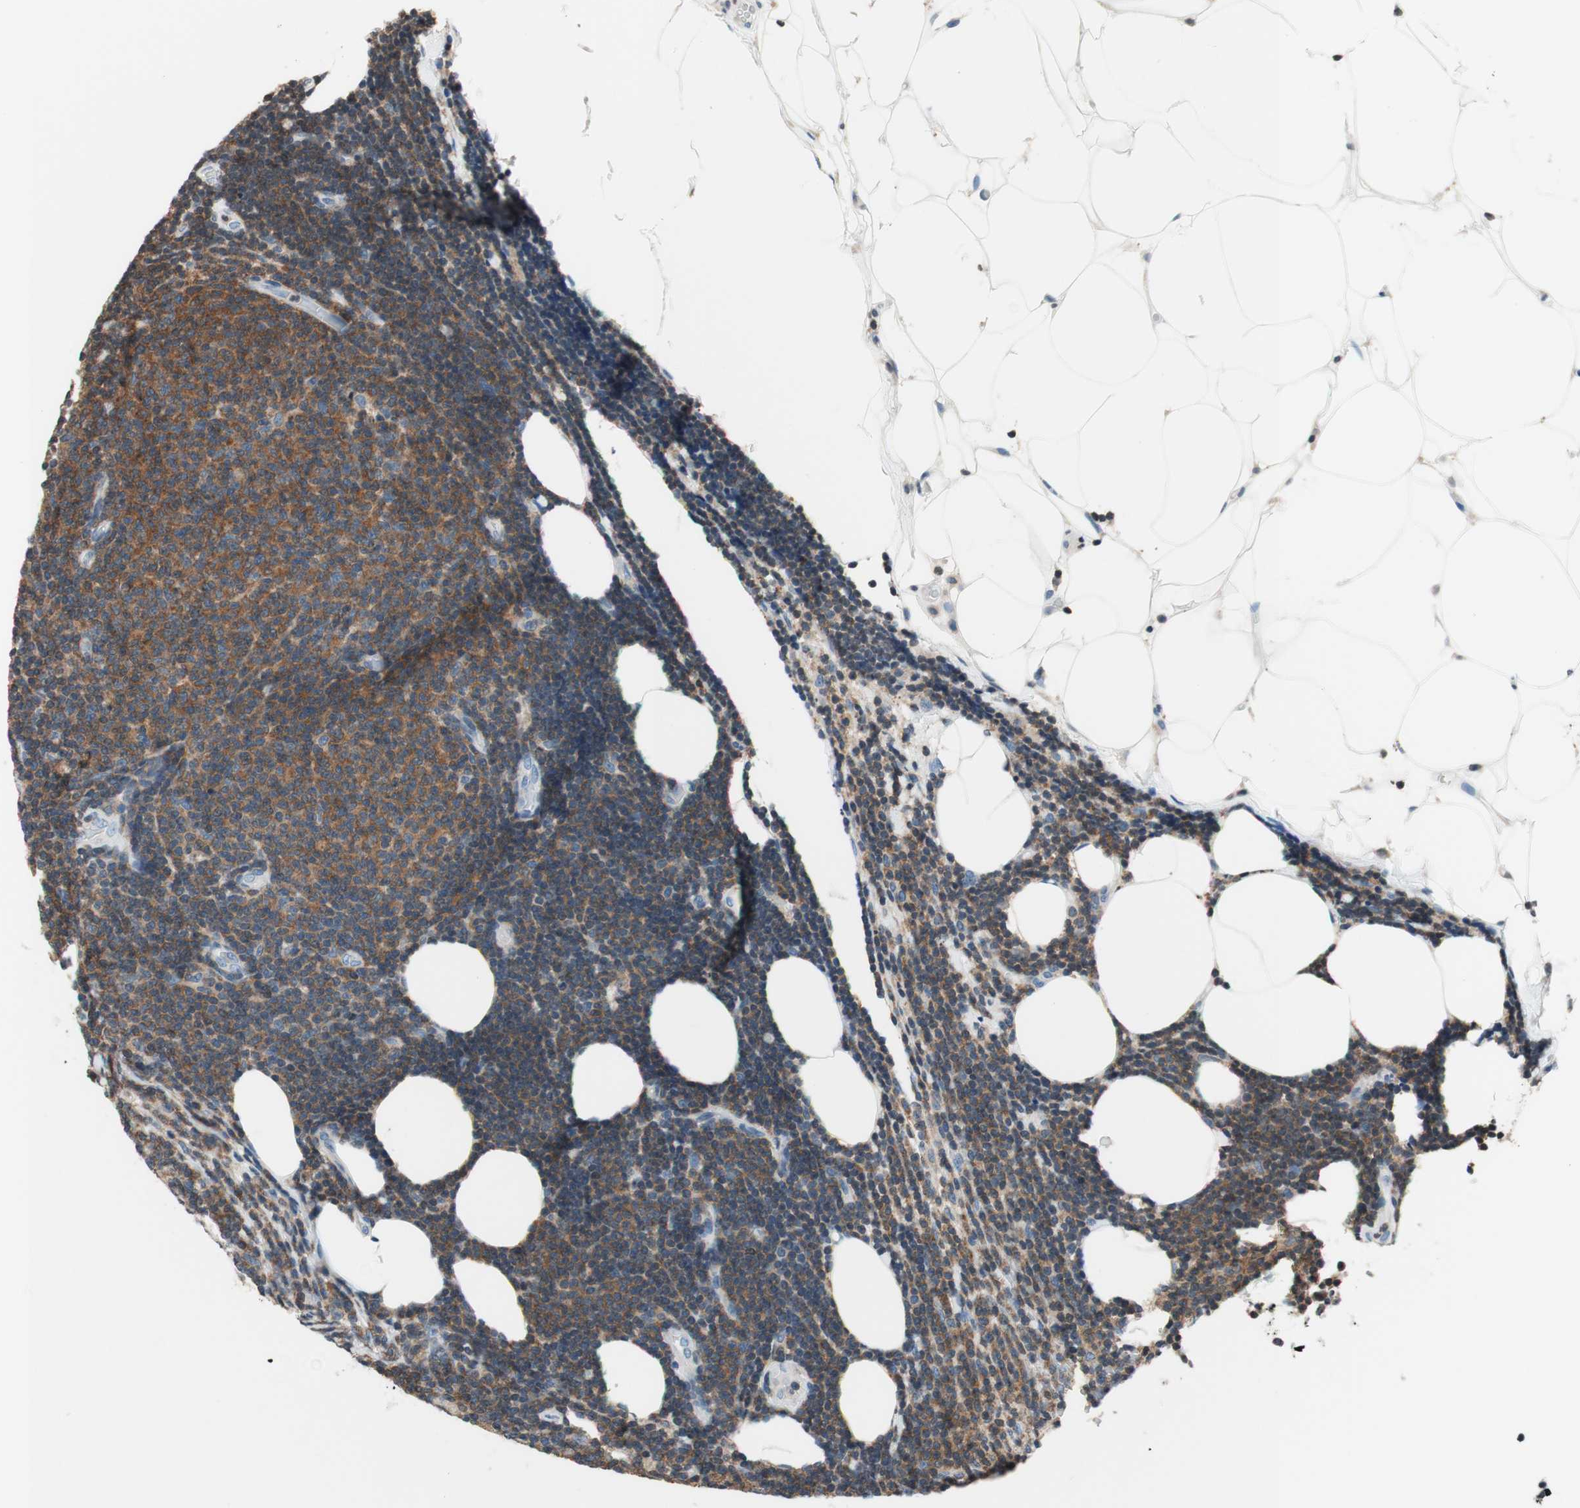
{"staining": {"intensity": "weak", "quantity": ">75%", "location": "cytoplasmic/membranous"}, "tissue": "lymphoma", "cell_type": "Tumor cells", "image_type": "cancer", "snomed": [{"axis": "morphology", "description": "Malignant lymphoma, non-Hodgkin's type, Low grade"}, {"axis": "topography", "description": "Lymph node"}], "caption": "A brown stain labels weak cytoplasmic/membranous positivity of a protein in human lymphoma tumor cells. The protein of interest is stained brown, and the nuclei are stained in blue (DAB (3,3'-diaminobenzidine) IHC with brightfield microscopy, high magnification).", "gene": "WIPF1", "patient": {"sex": "male", "age": 66}}